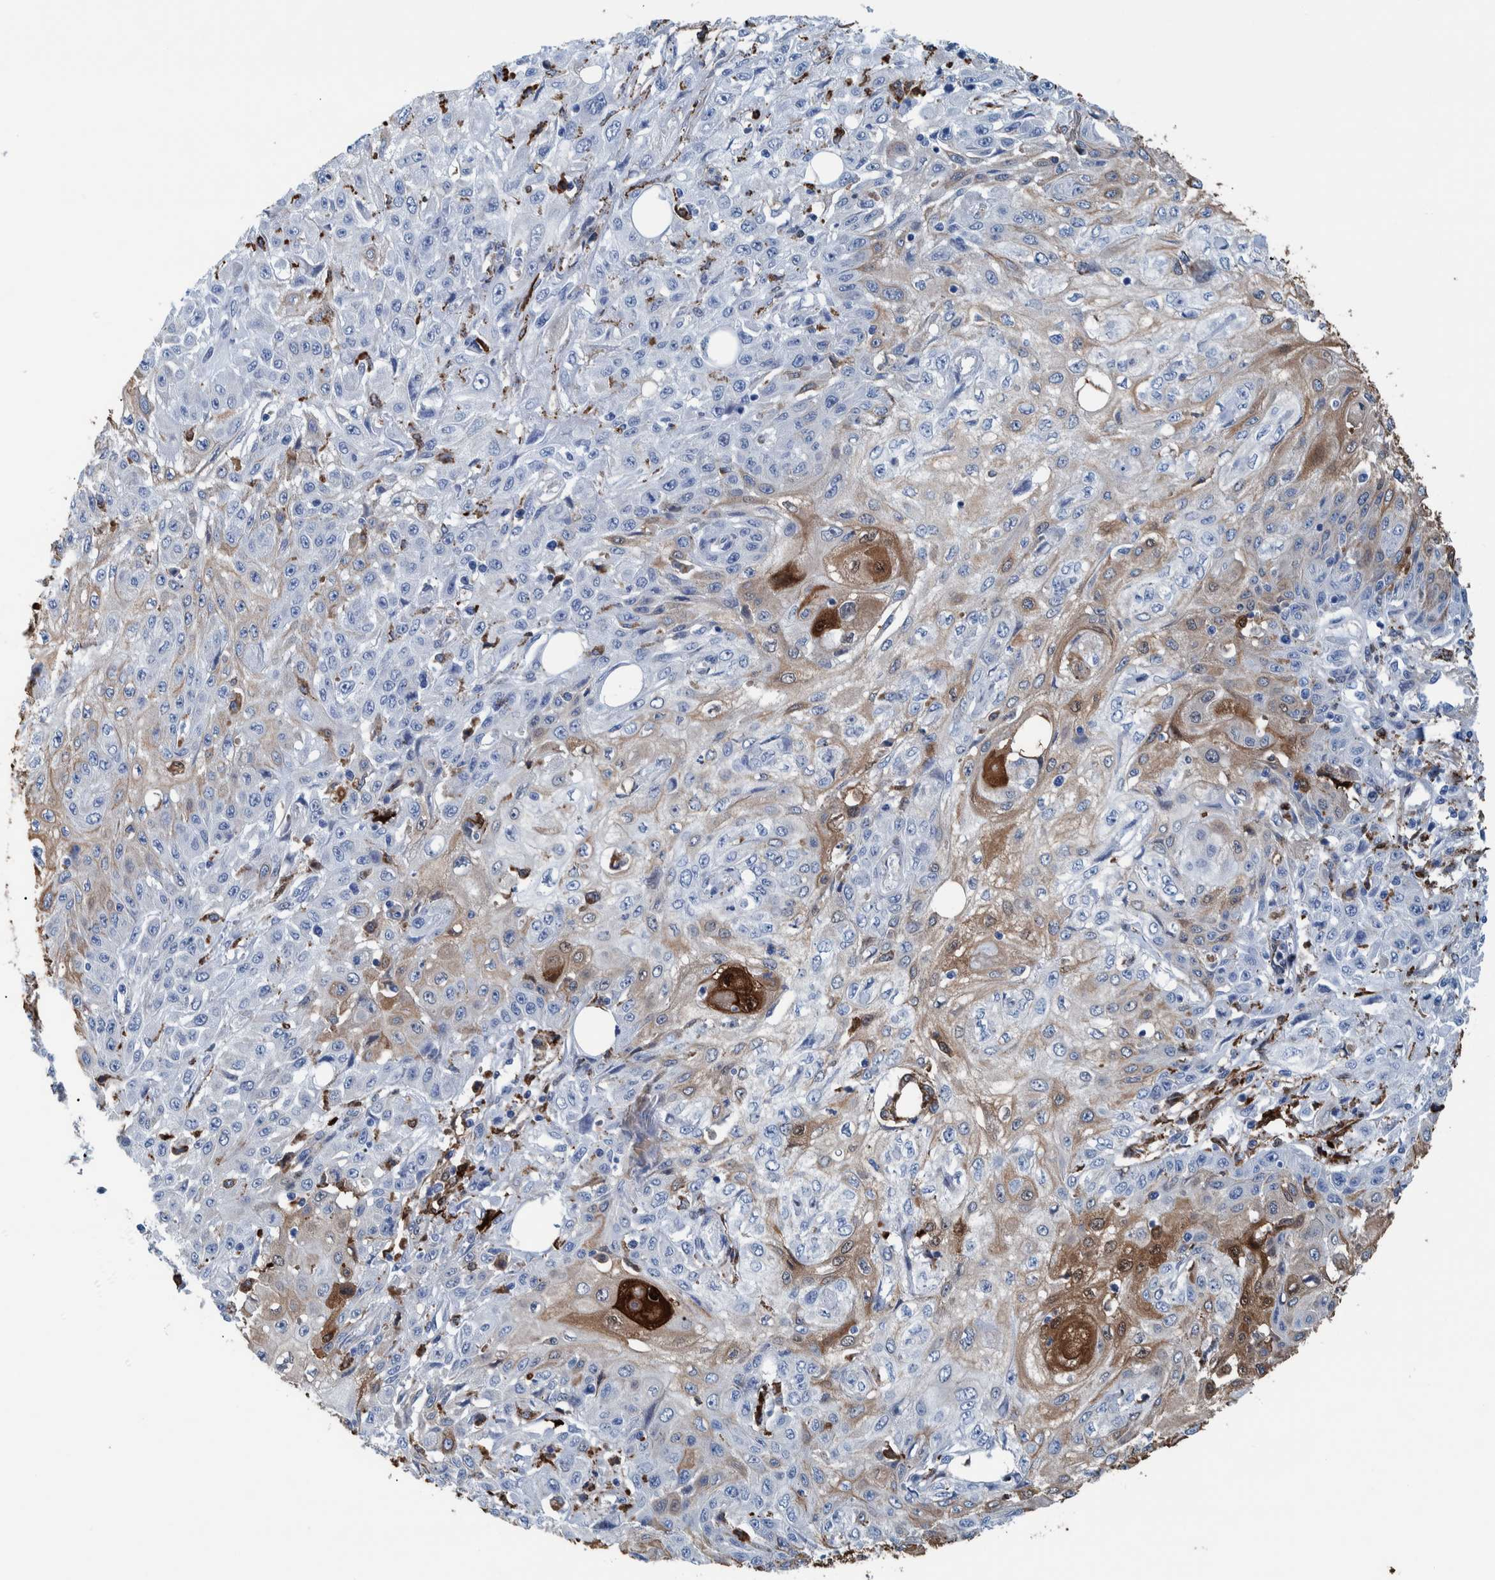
{"staining": {"intensity": "moderate", "quantity": "<25%", "location": "cytoplasmic/membranous,nuclear"}, "tissue": "skin cancer", "cell_type": "Tumor cells", "image_type": "cancer", "snomed": [{"axis": "morphology", "description": "Squamous cell carcinoma, NOS"}, {"axis": "morphology", "description": "Squamous cell carcinoma, metastatic, NOS"}, {"axis": "topography", "description": "Skin"}, {"axis": "topography", "description": "Lymph node"}], "caption": "Skin squamous cell carcinoma stained with immunohistochemistry demonstrates moderate cytoplasmic/membranous and nuclear staining in approximately <25% of tumor cells. The staining was performed using DAB, with brown indicating positive protein expression. Nuclei are stained blue with hematoxylin.", "gene": "IDO1", "patient": {"sex": "male", "age": 75}}